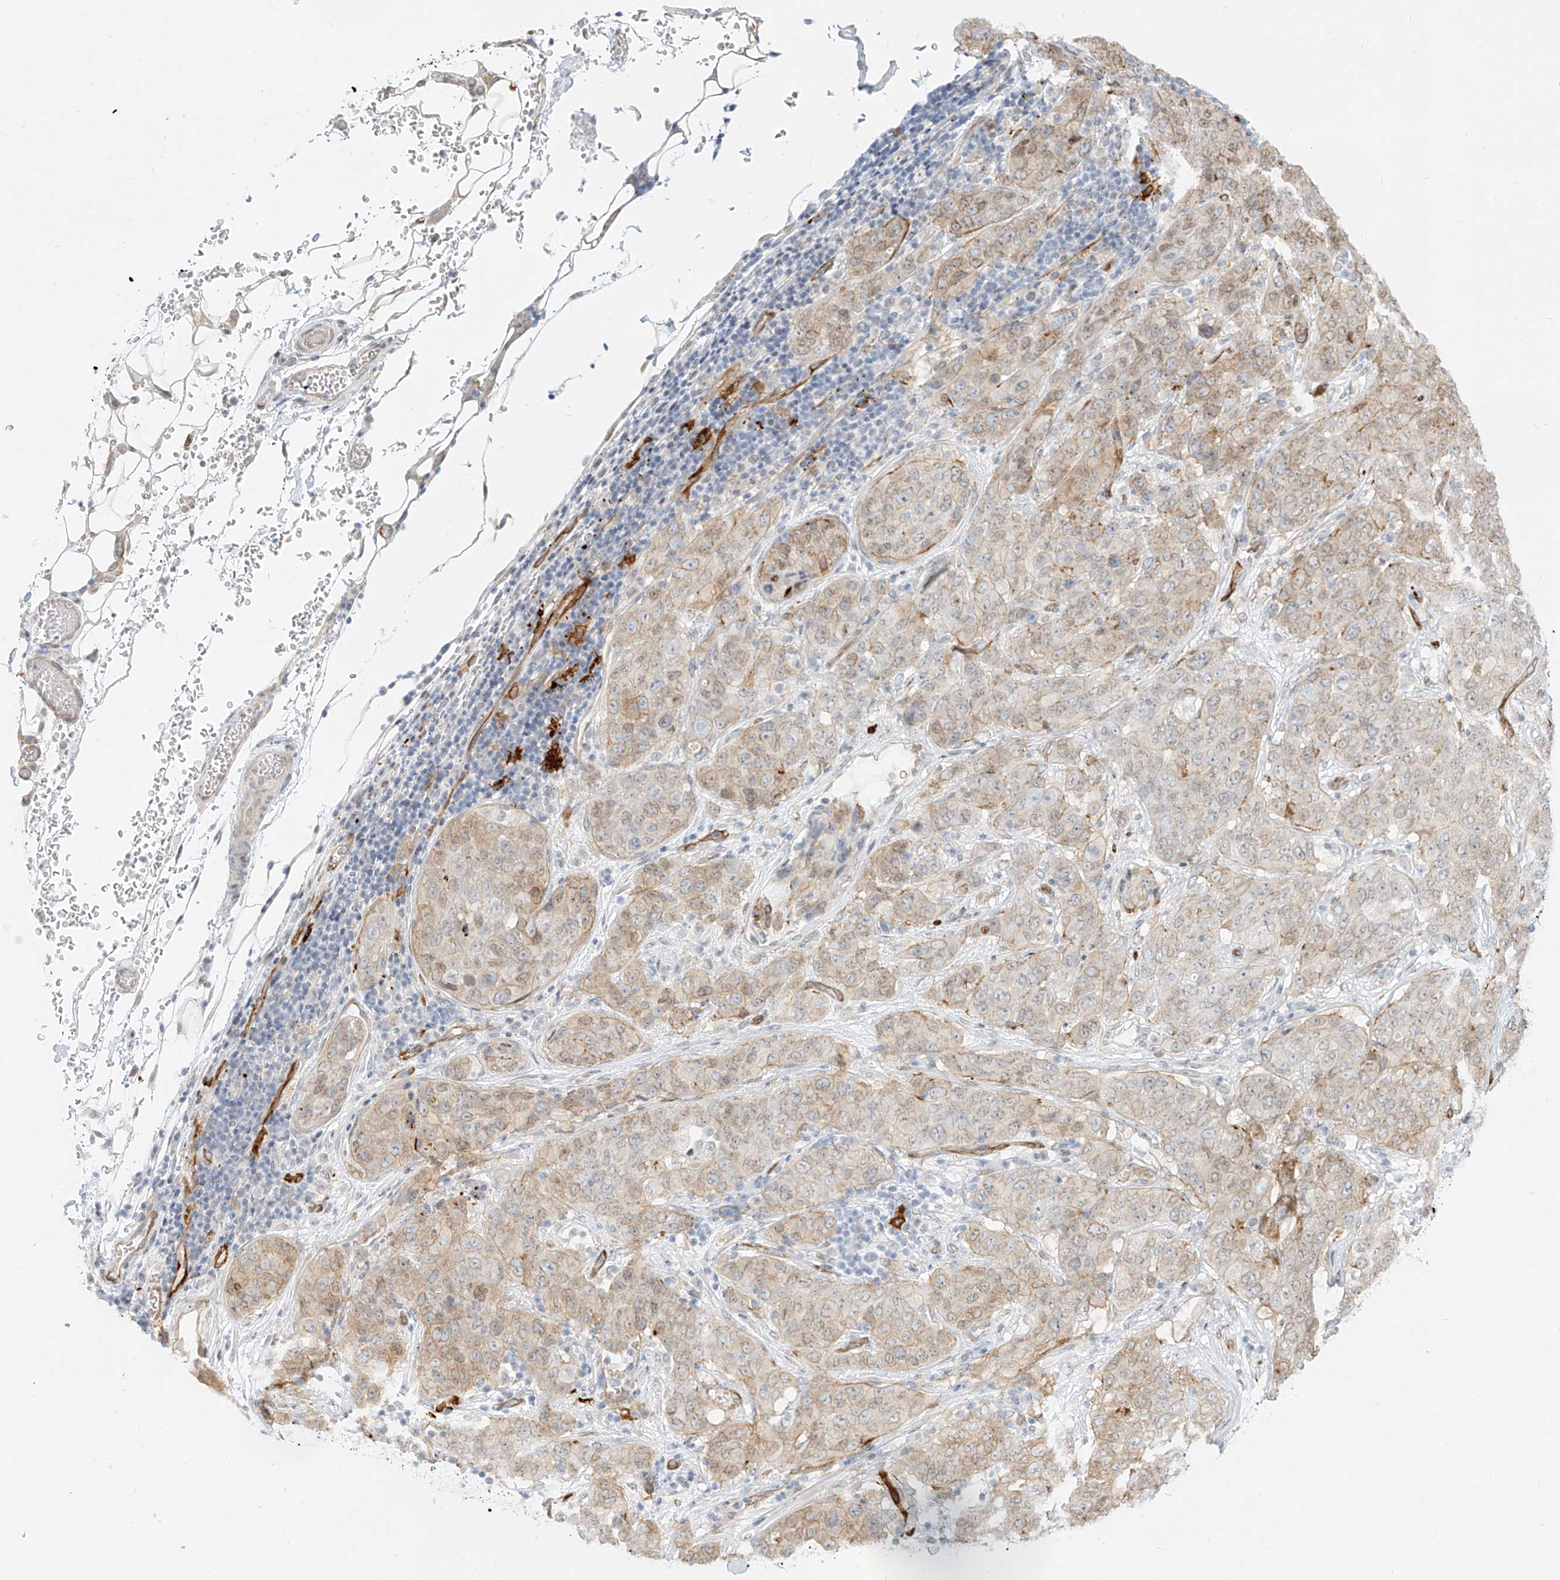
{"staining": {"intensity": "weak", "quantity": "25%-75%", "location": "cytoplasmic/membranous"}, "tissue": "stomach cancer", "cell_type": "Tumor cells", "image_type": "cancer", "snomed": [{"axis": "morphology", "description": "Normal tissue, NOS"}, {"axis": "morphology", "description": "Adenocarcinoma, NOS"}, {"axis": "topography", "description": "Lymph node"}, {"axis": "topography", "description": "Stomach"}], "caption": "Immunohistochemistry (IHC) histopathology image of neoplastic tissue: human adenocarcinoma (stomach) stained using IHC shows low levels of weak protein expression localized specifically in the cytoplasmic/membranous of tumor cells, appearing as a cytoplasmic/membranous brown color.", "gene": "NHSL1", "patient": {"sex": "male", "age": 48}}